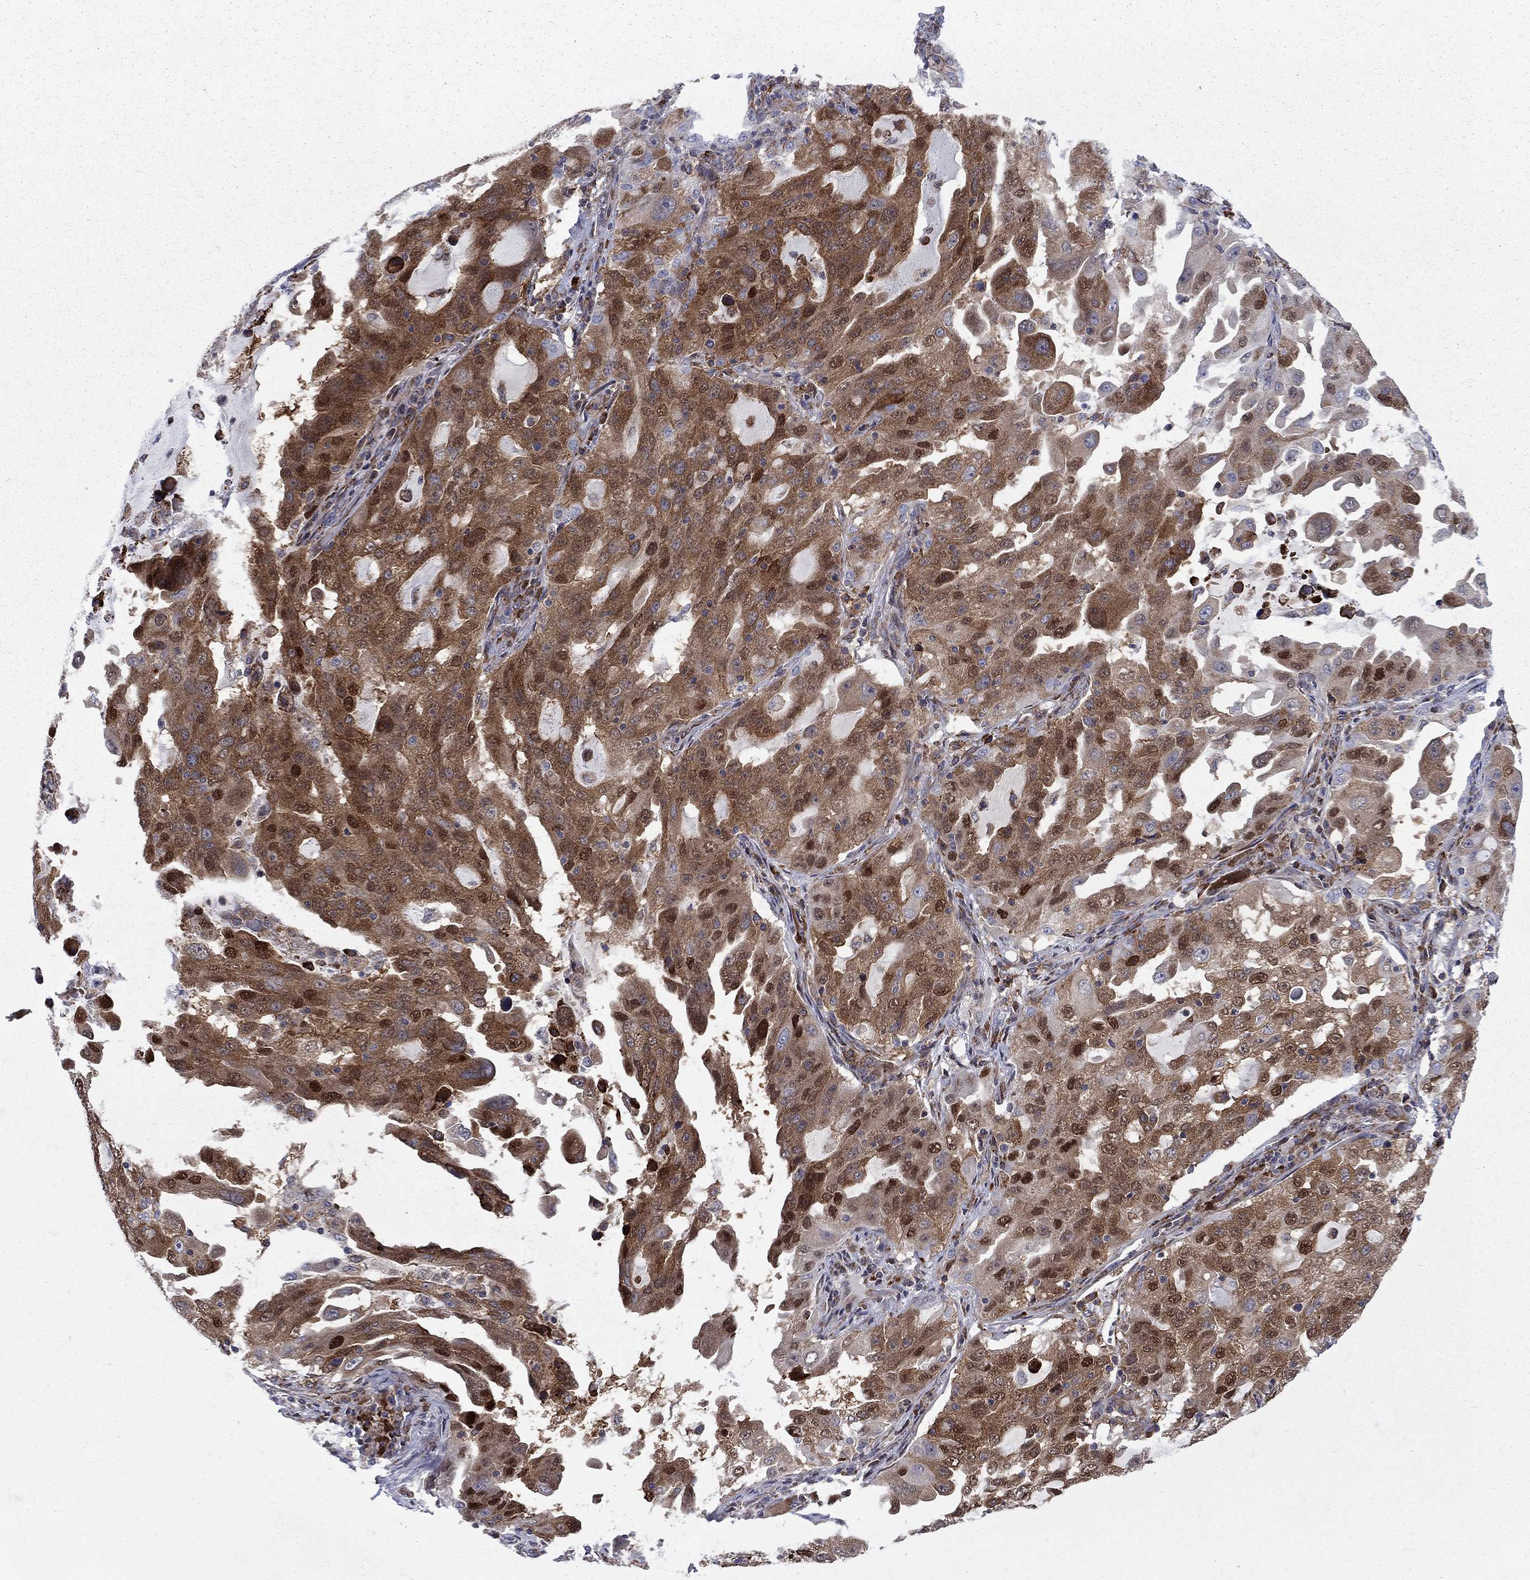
{"staining": {"intensity": "moderate", "quantity": ">75%", "location": "cytoplasmic/membranous,nuclear"}, "tissue": "lung cancer", "cell_type": "Tumor cells", "image_type": "cancer", "snomed": [{"axis": "morphology", "description": "Adenocarcinoma, NOS"}, {"axis": "topography", "description": "Lung"}], "caption": "Protein staining by IHC reveals moderate cytoplasmic/membranous and nuclear positivity in about >75% of tumor cells in lung cancer.", "gene": "CAB39L", "patient": {"sex": "female", "age": 61}}